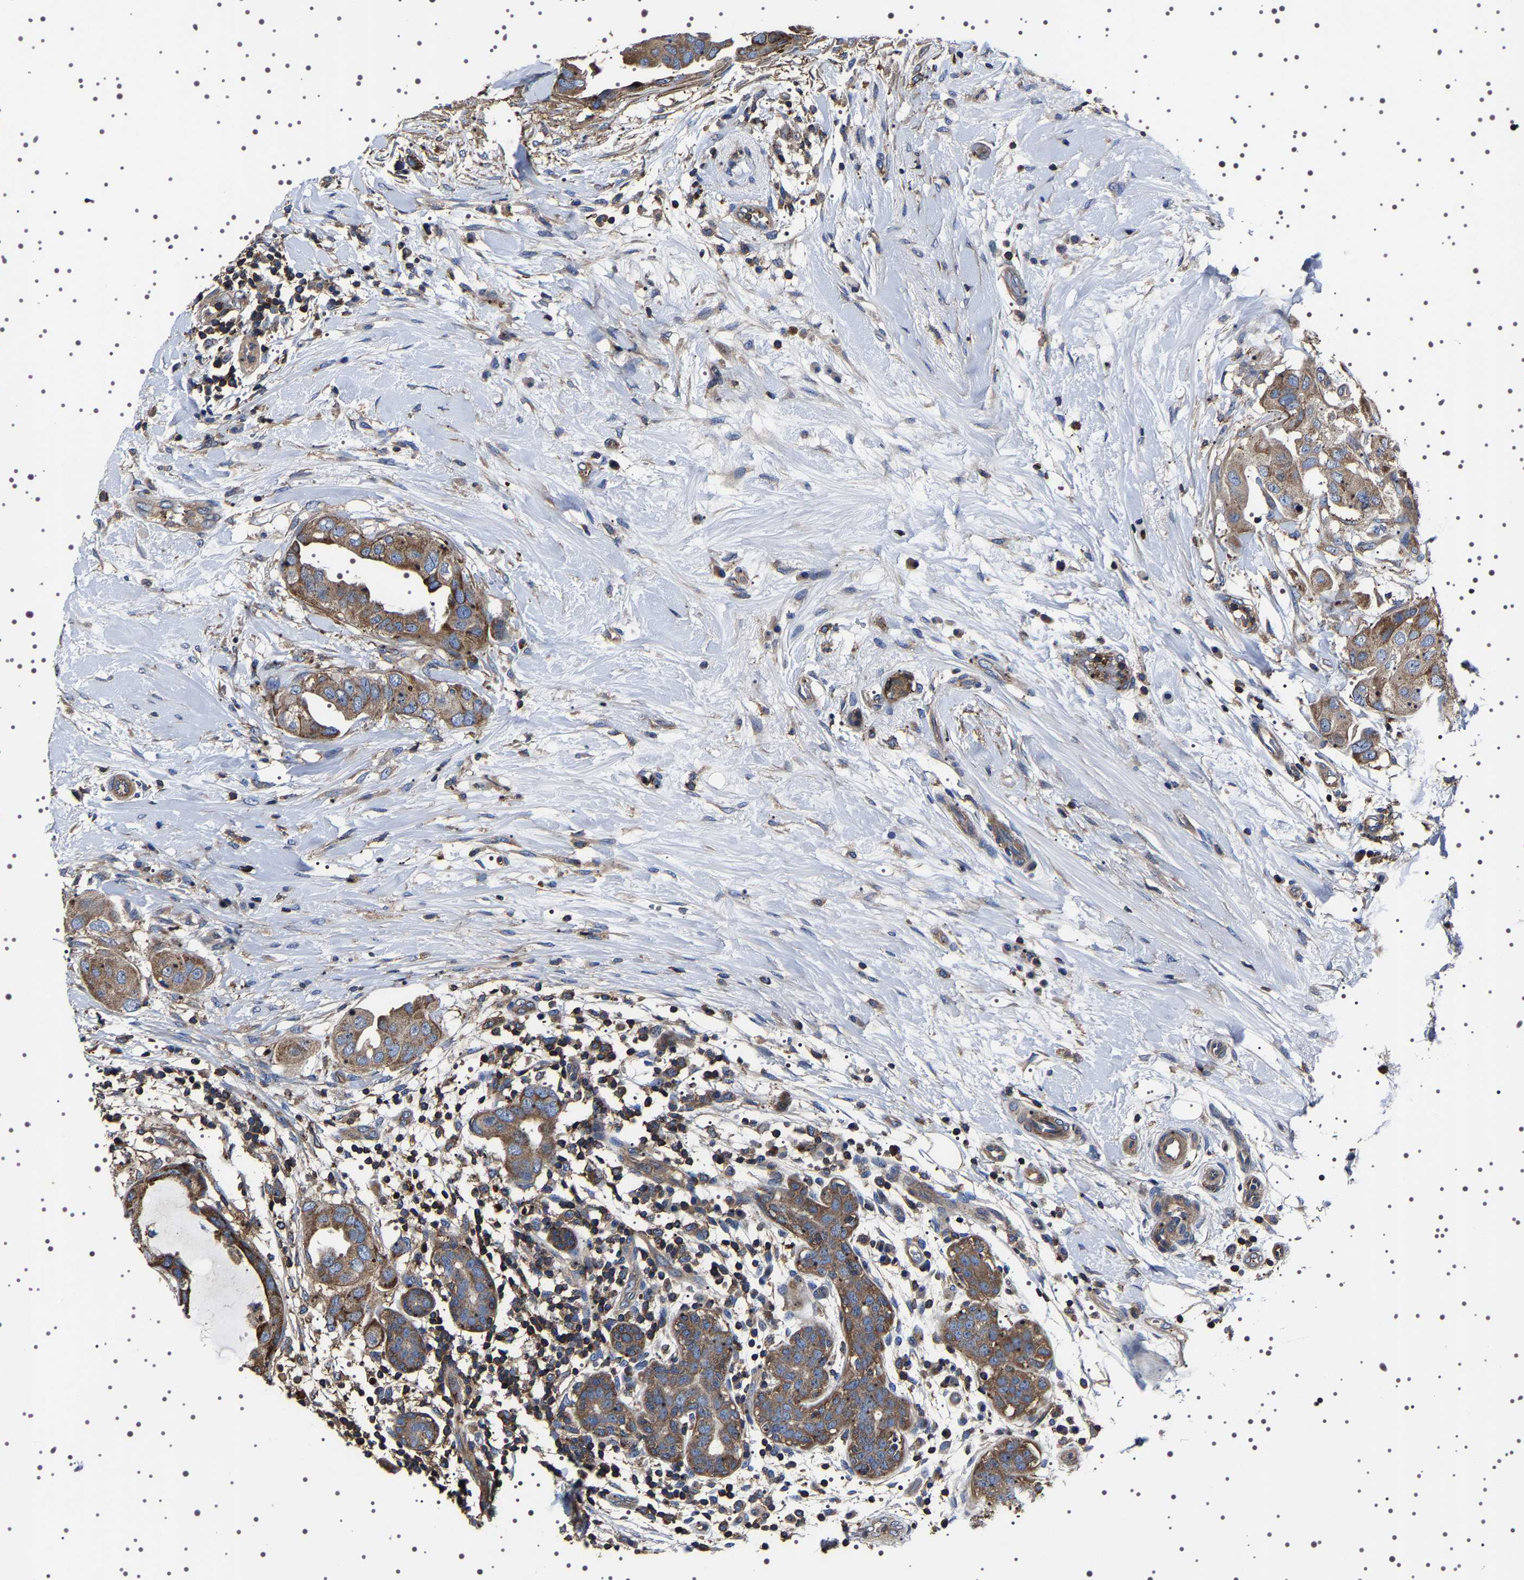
{"staining": {"intensity": "moderate", "quantity": ">75%", "location": "cytoplasmic/membranous"}, "tissue": "breast cancer", "cell_type": "Tumor cells", "image_type": "cancer", "snomed": [{"axis": "morphology", "description": "Normal tissue, NOS"}, {"axis": "morphology", "description": "Duct carcinoma"}, {"axis": "topography", "description": "Breast"}], "caption": "Immunohistochemical staining of human breast cancer demonstrates moderate cytoplasmic/membranous protein positivity in approximately >75% of tumor cells.", "gene": "WDR1", "patient": {"sex": "female", "age": 40}}